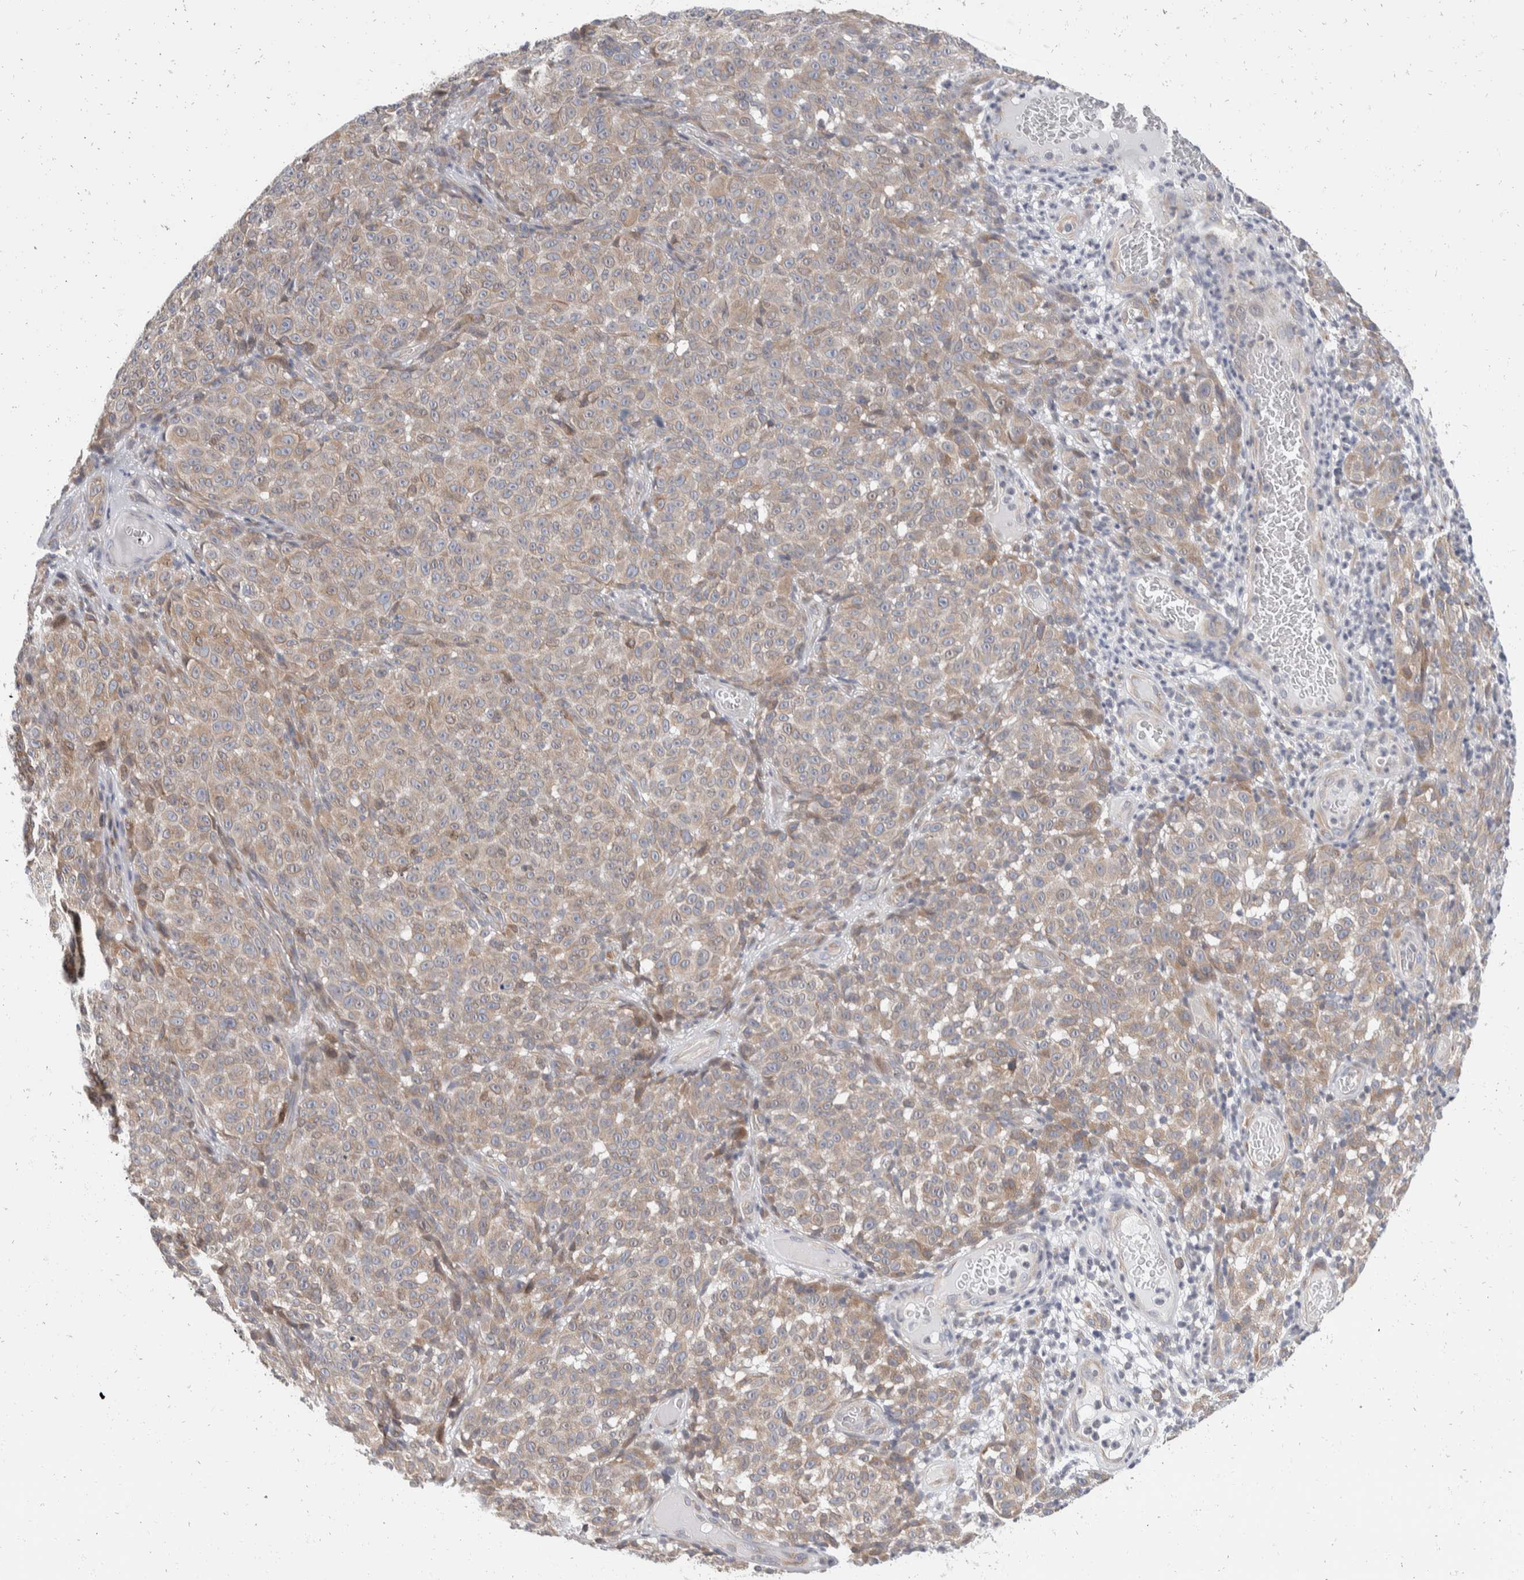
{"staining": {"intensity": "weak", "quantity": "25%-75%", "location": "cytoplasmic/membranous"}, "tissue": "melanoma", "cell_type": "Tumor cells", "image_type": "cancer", "snomed": [{"axis": "morphology", "description": "Malignant melanoma, NOS"}, {"axis": "topography", "description": "Skin"}], "caption": "Human melanoma stained with a brown dye demonstrates weak cytoplasmic/membranous positive expression in about 25%-75% of tumor cells.", "gene": "TMEM245", "patient": {"sex": "female", "age": 82}}